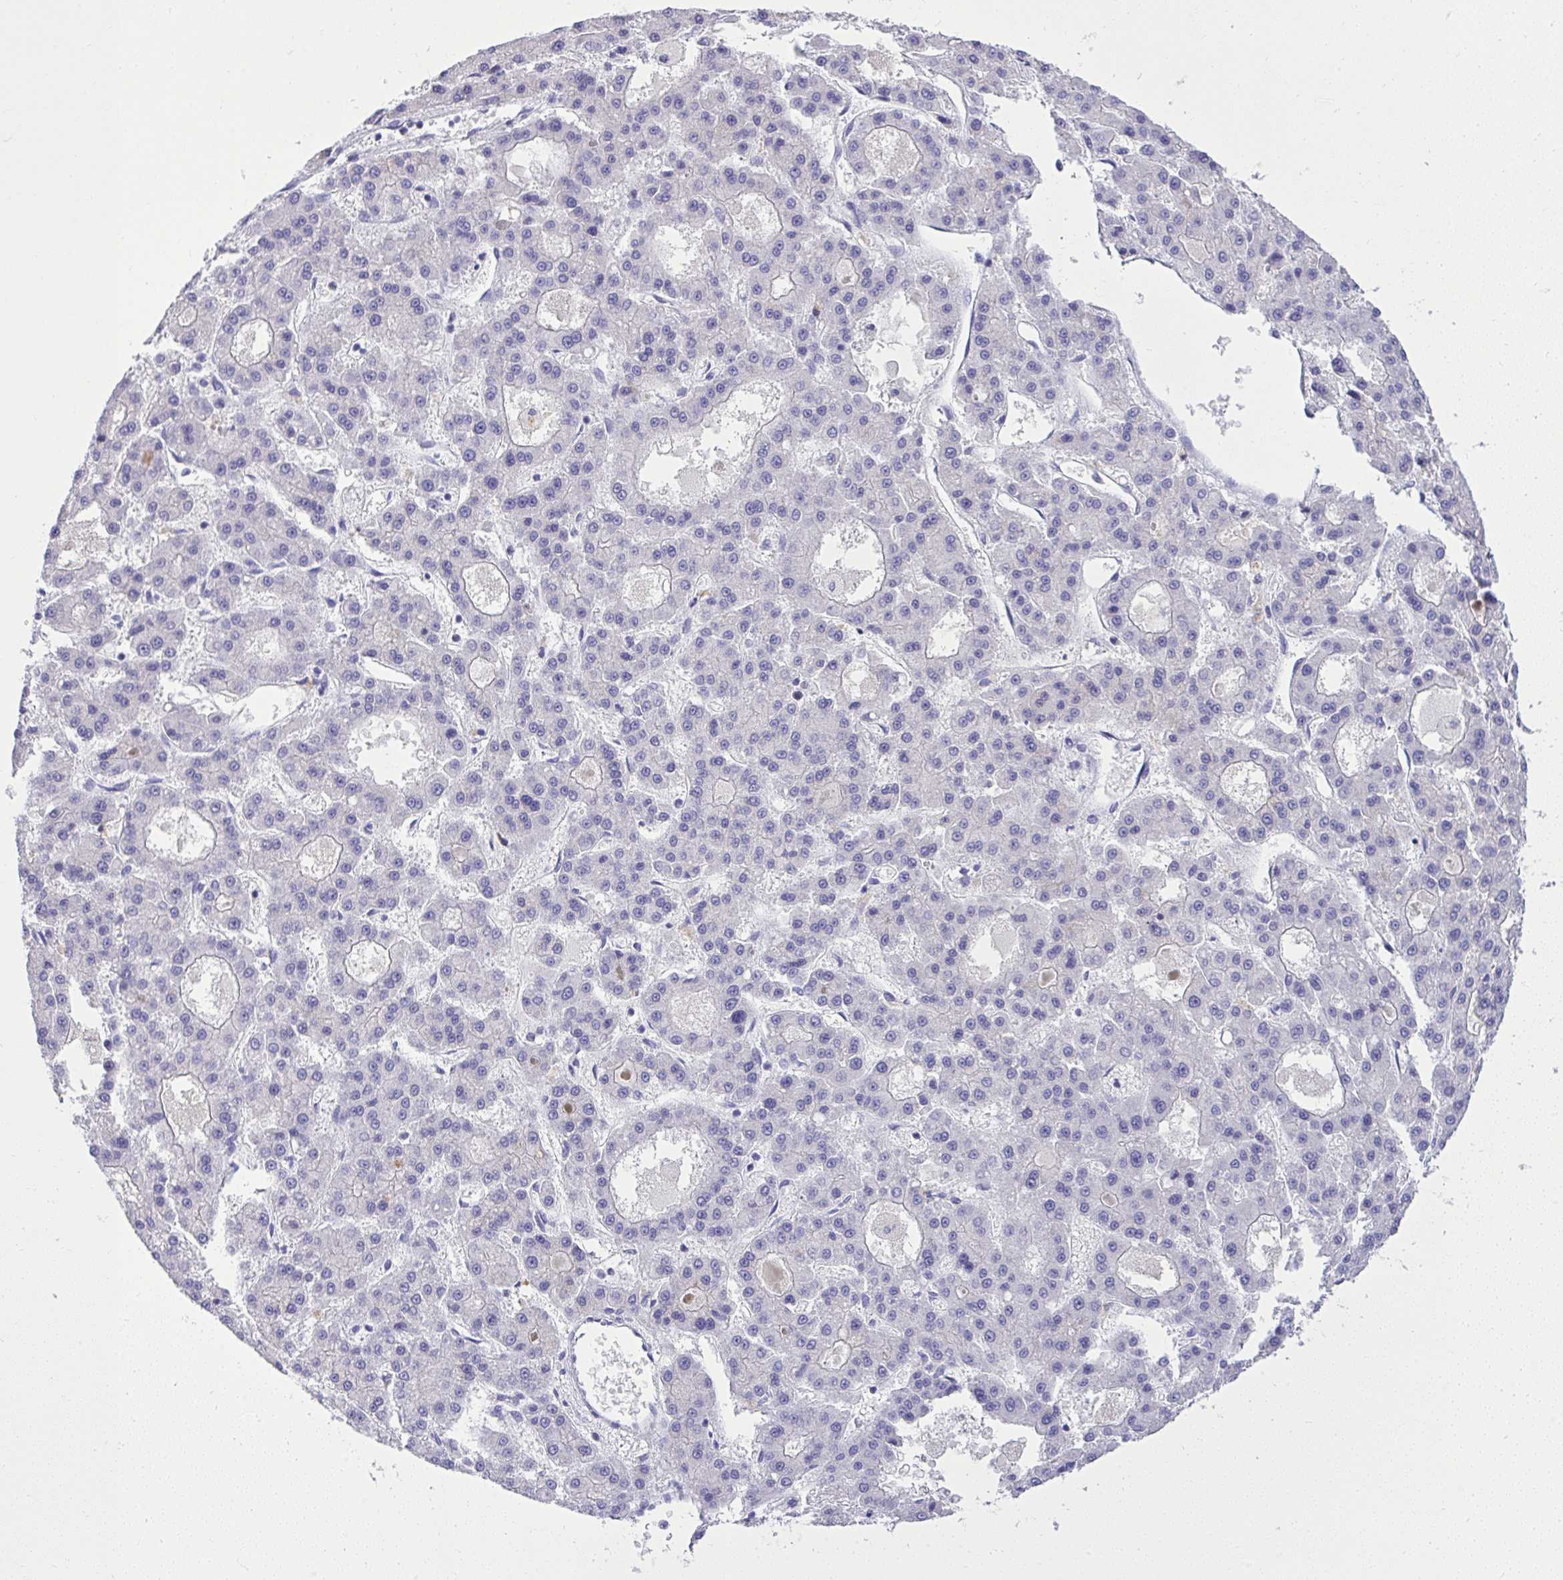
{"staining": {"intensity": "negative", "quantity": "none", "location": "none"}, "tissue": "liver cancer", "cell_type": "Tumor cells", "image_type": "cancer", "snomed": [{"axis": "morphology", "description": "Carcinoma, Hepatocellular, NOS"}, {"axis": "topography", "description": "Liver"}], "caption": "This is an immunohistochemistry (IHC) histopathology image of human liver hepatocellular carcinoma. There is no expression in tumor cells.", "gene": "ST6GALNAC3", "patient": {"sex": "male", "age": 70}}